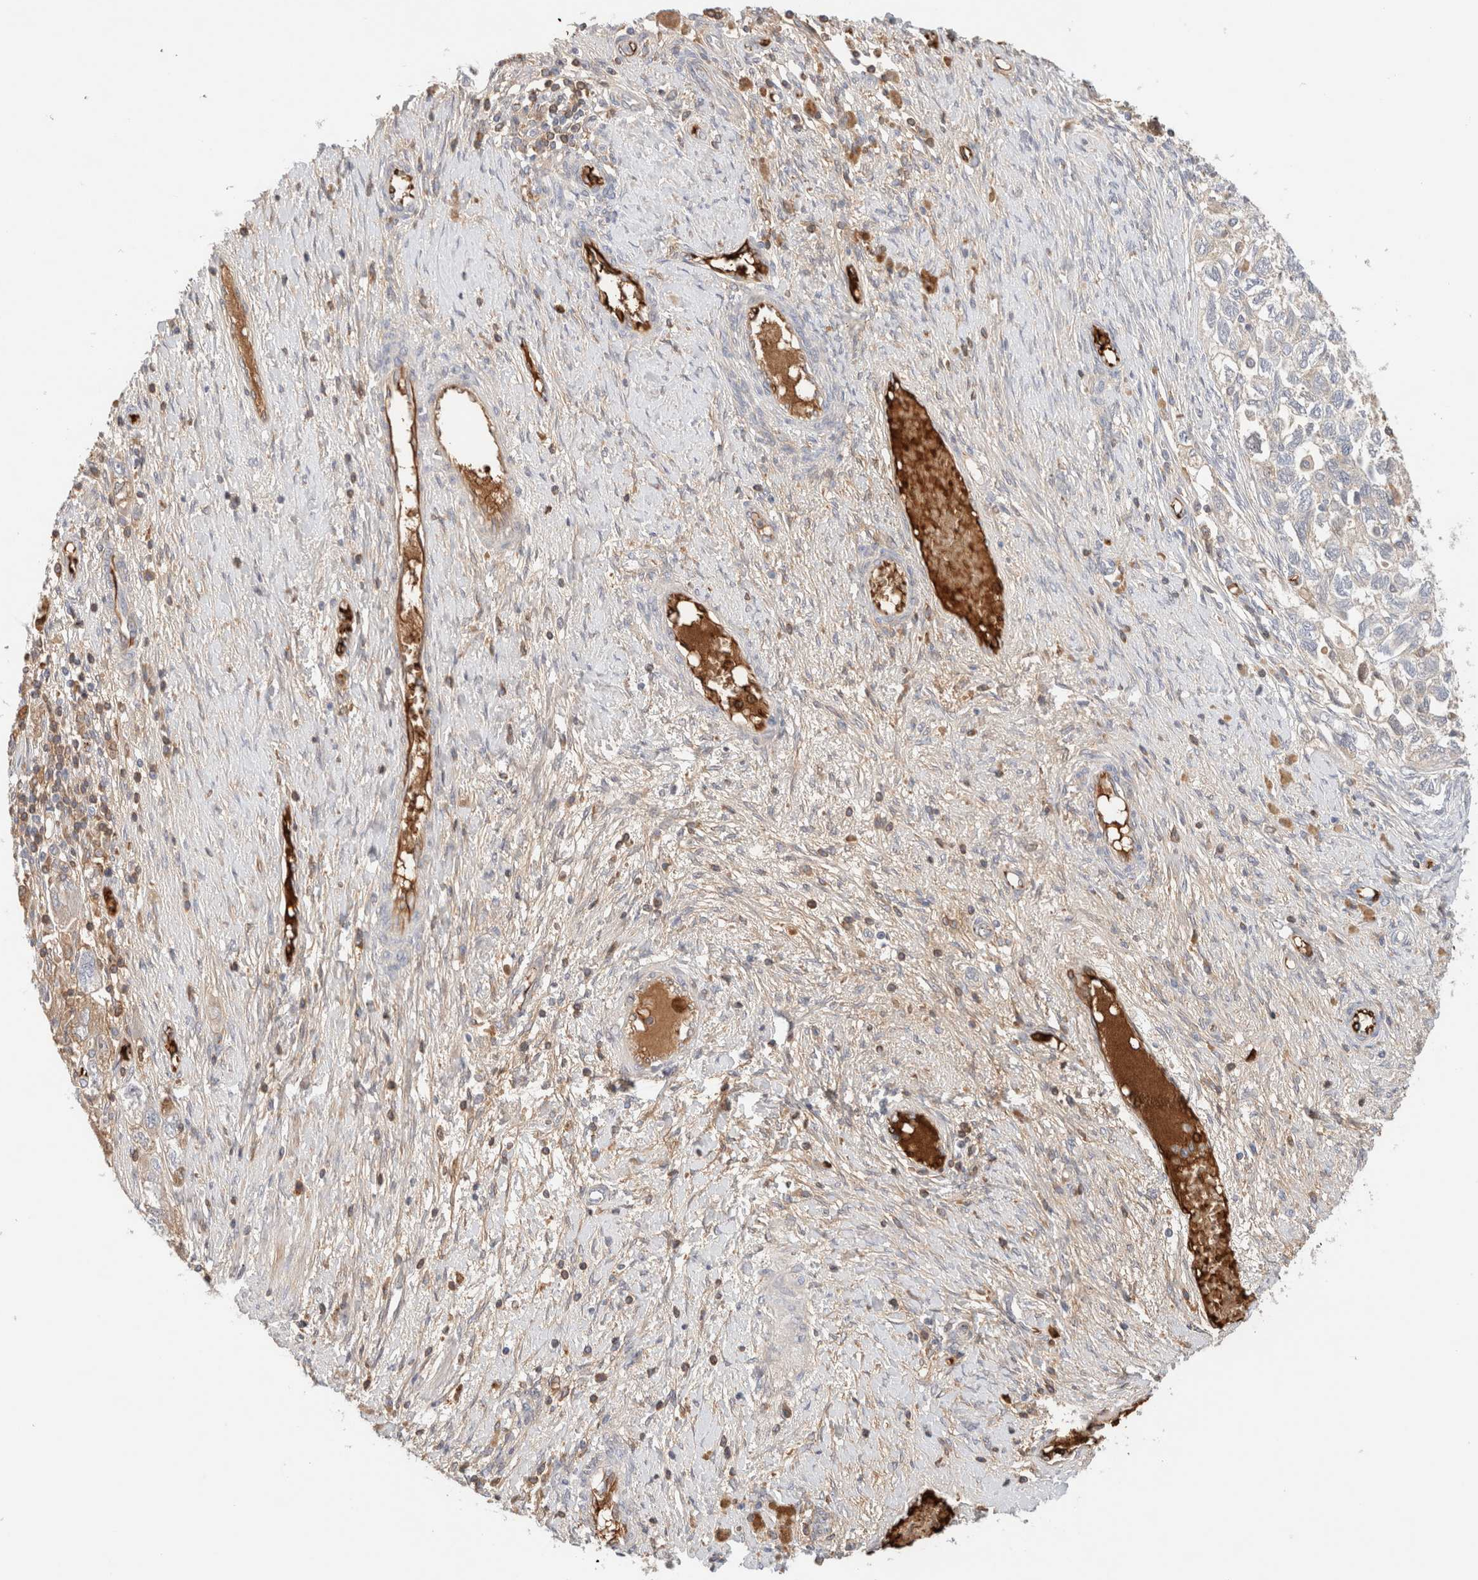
{"staining": {"intensity": "weak", "quantity": "25%-75%", "location": "cytoplasmic/membranous"}, "tissue": "ovarian cancer", "cell_type": "Tumor cells", "image_type": "cancer", "snomed": [{"axis": "morphology", "description": "Carcinoma, NOS"}, {"axis": "morphology", "description": "Cystadenocarcinoma, serous, NOS"}, {"axis": "topography", "description": "Ovary"}], "caption": "Immunohistochemical staining of ovarian cancer exhibits low levels of weak cytoplasmic/membranous expression in approximately 25%-75% of tumor cells.", "gene": "MST1", "patient": {"sex": "female", "age": 69}}